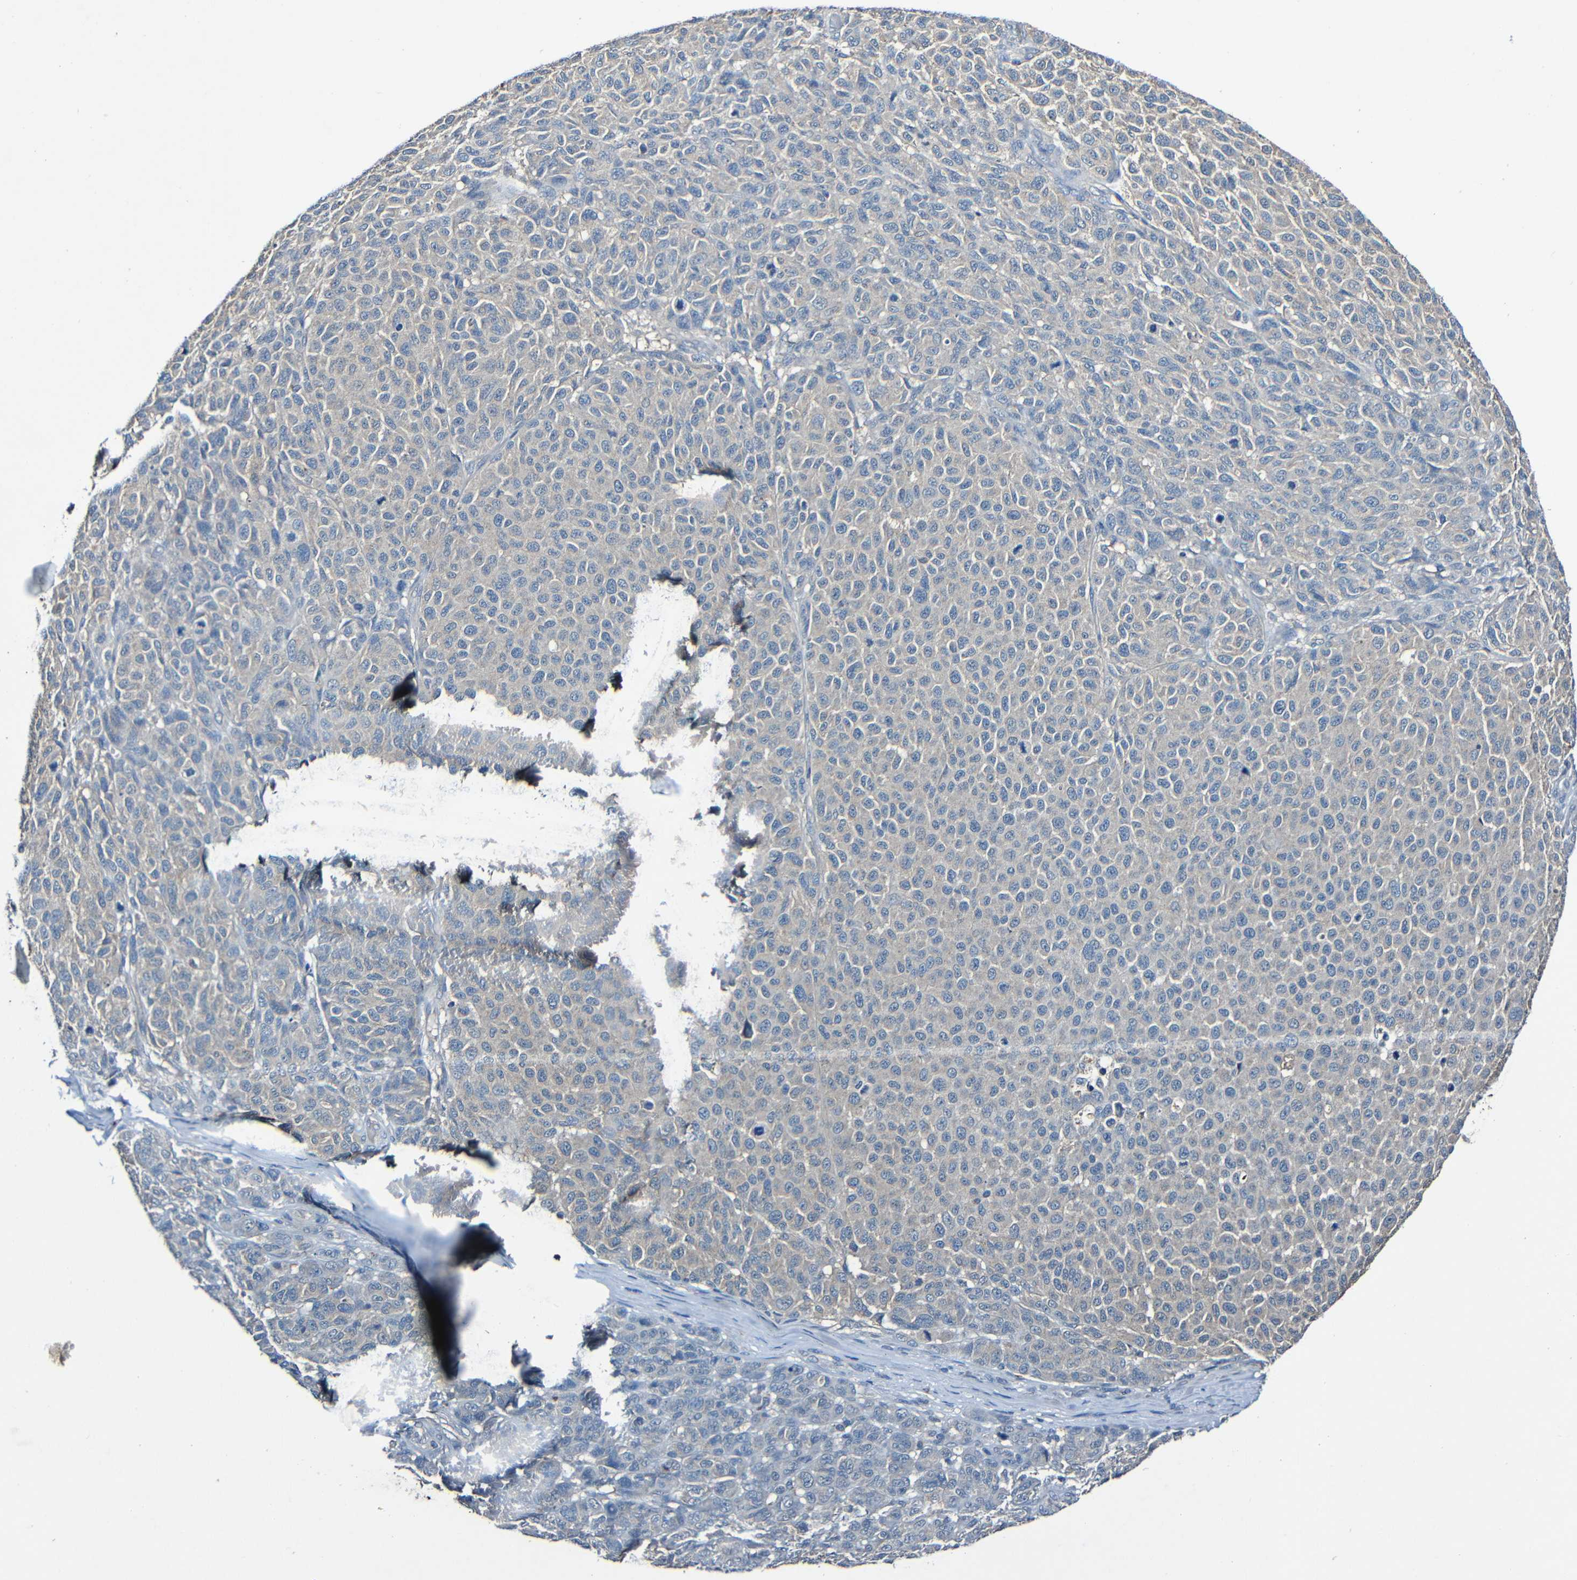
{"staining": {"intensity": "negative", "quantity": "none", "location": "none"}, "tissue": "melanoma", "cell_type": "Tumor cells", "image_type": "cancer", "snomed": [{"axis": "morphology", "description": "Malignant melanoma, NOS"}, {"axis": "topography", "description": "Skin"}], "caption": "This image is of melanoma stained with IHC to label a protein in brown with the nuclei are counter-stained blue. There is no expression in tumor cells.", "gene": "LRRC70", "patient": {"sex": "male", "age": 59}}